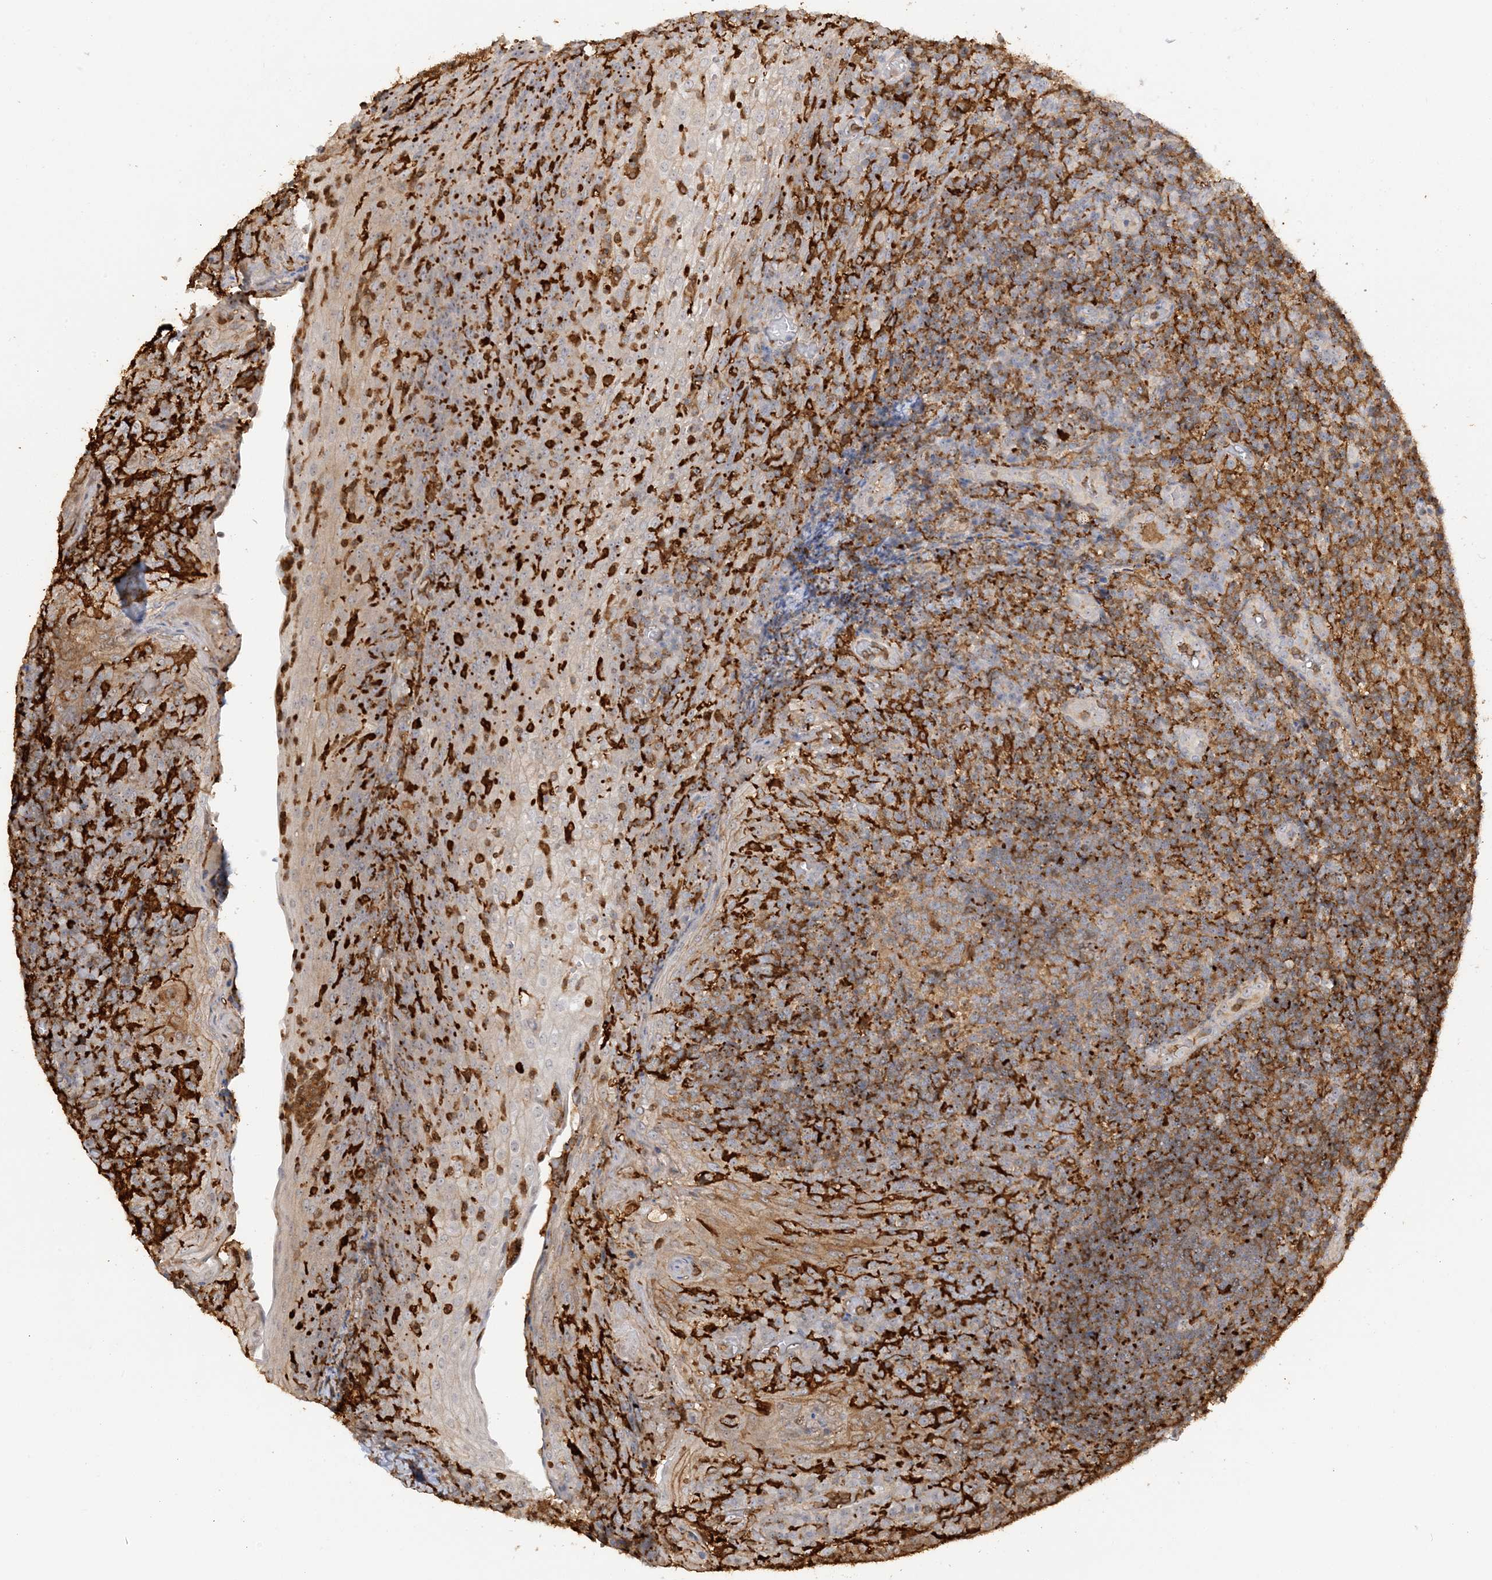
{"staining": {"intensity": "moderate", "quantity": "25%-75%", "location": "cytoplasmic/membranous"}, "tissue": "tonsil", "cell_type": "Germinal center cells", "image_type": "normal", "snomed": [{"axis": "morphology", "description": "Normal tissue, NOS"}, {"axis": "topography", "description": "Tonsil"}], "caption": "A histopathology image of tonsil stained for a protein shows moderate cytoplasmic/membranous brown staining in germinal center cells. (DAB IHC, brown staining for protein, blue staining for nuclei).", "gene": "PHACTR2", "patient": {"sex": "female", "age": 19}}